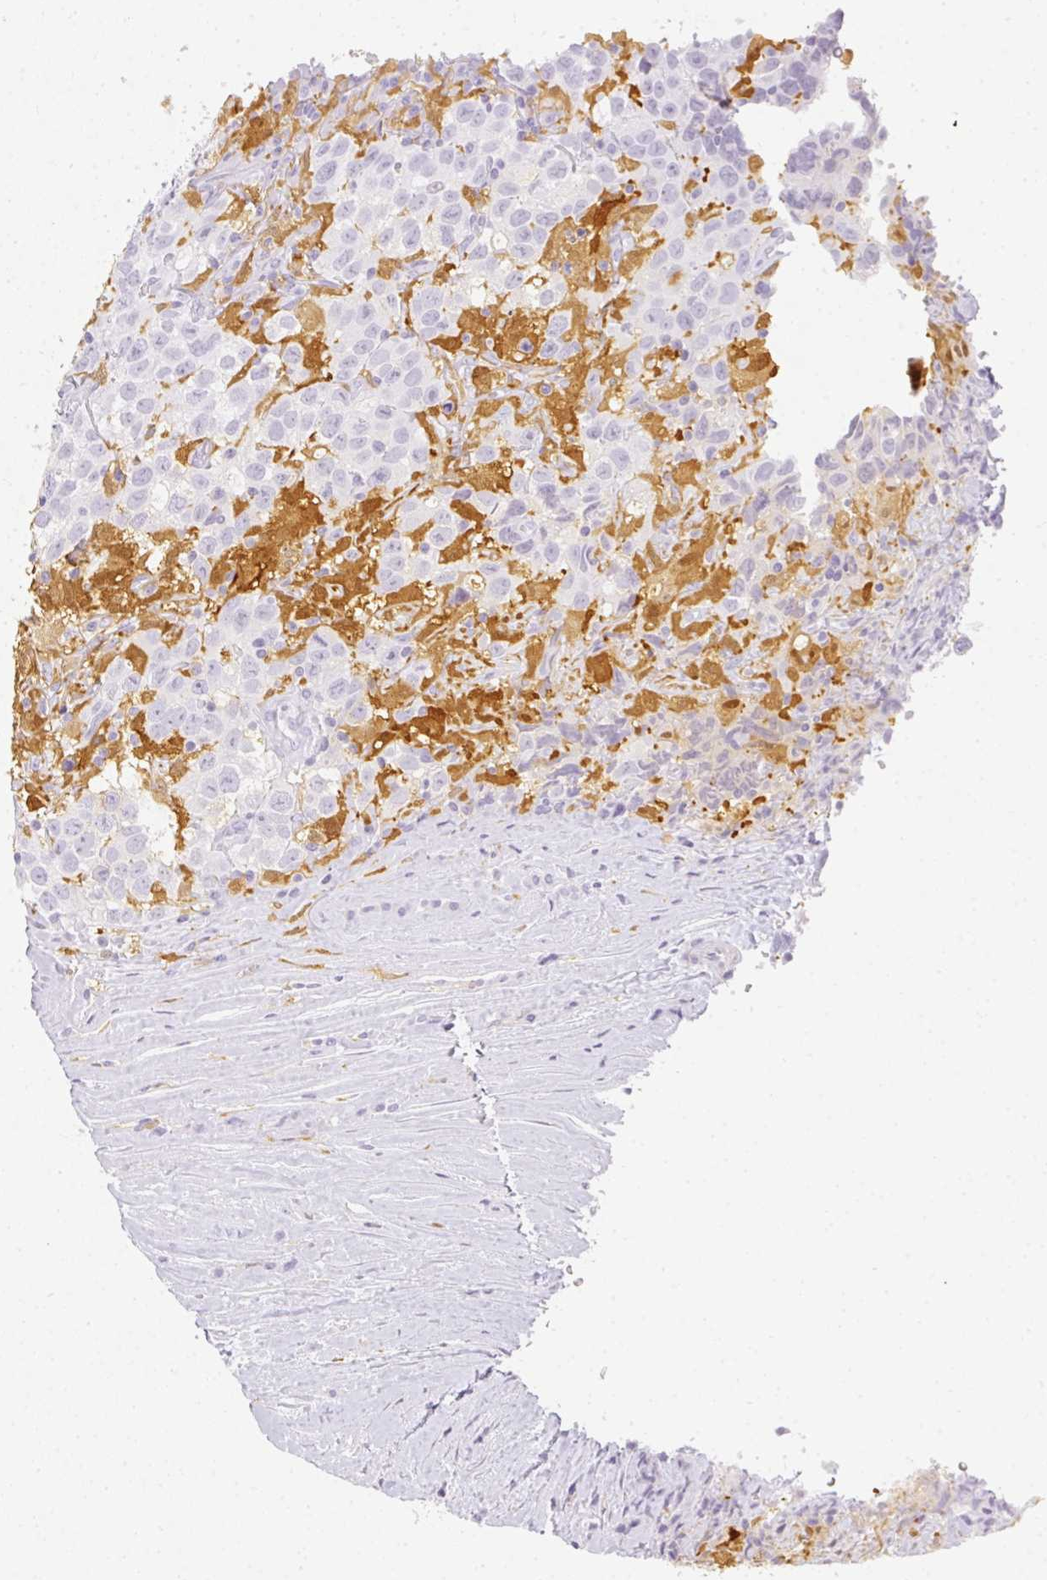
{"staining": {"intensity": "negative", "quantity": "none", "location": "none"}, "tissue": "testis cancer", "cell_type": "Tumor cells", "image_type": "cancer", "snomed": [{"axis": "morphology", "description": "Seminoma, NOS"}, {"axis": "topography", "description": "Testis"}], "caption": "A photomicrograph of testis cancer stained for a protein demonstrates no brown staining in tumor cells.", "gene": "HK3", "patient": {"sex": "male", "age": 41}}